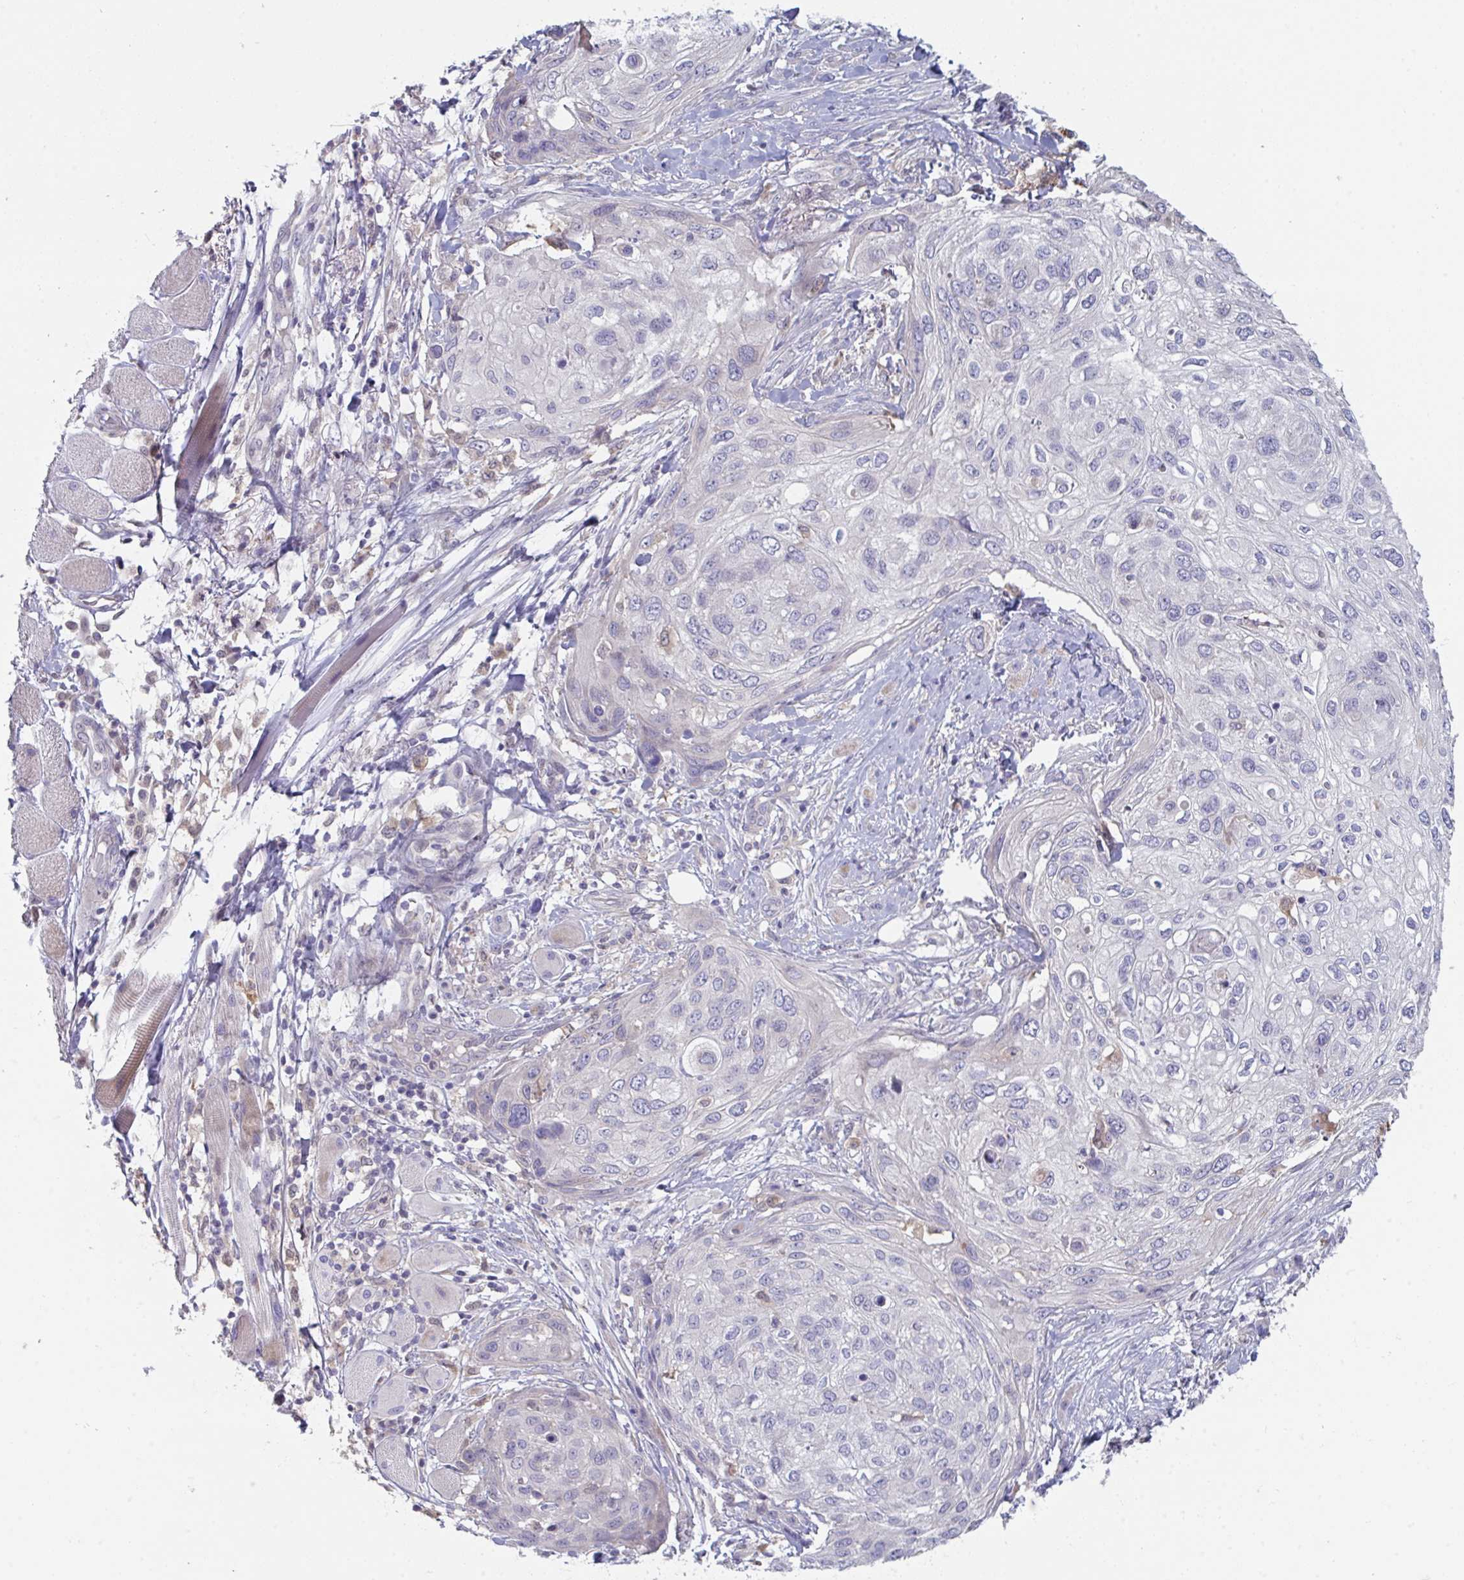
{"staining": {"intensity": "negative", "quantity": "none", "location": "none"}, "tissue": "skin cancer", "cell_type": "Tumor cells", "image_type": "cancer", "snomed": [{"axis": "morphology", "description": "Squamous cell carcinoma, NOS"}, {"axis": "topography", "description": "Skin"}], "caption": "Immunohistochemistry (IHC) image of neoplastic tissue: skin cancer (squamous cell carcinoma) stained with DAB (3,3'-diaminobenzidine) reveals no significant protein positivity in tumor cells. (DAB IHC, high magnification).", "gene": "PTPRD", "patient": {"sex": "female", "age": 87}}